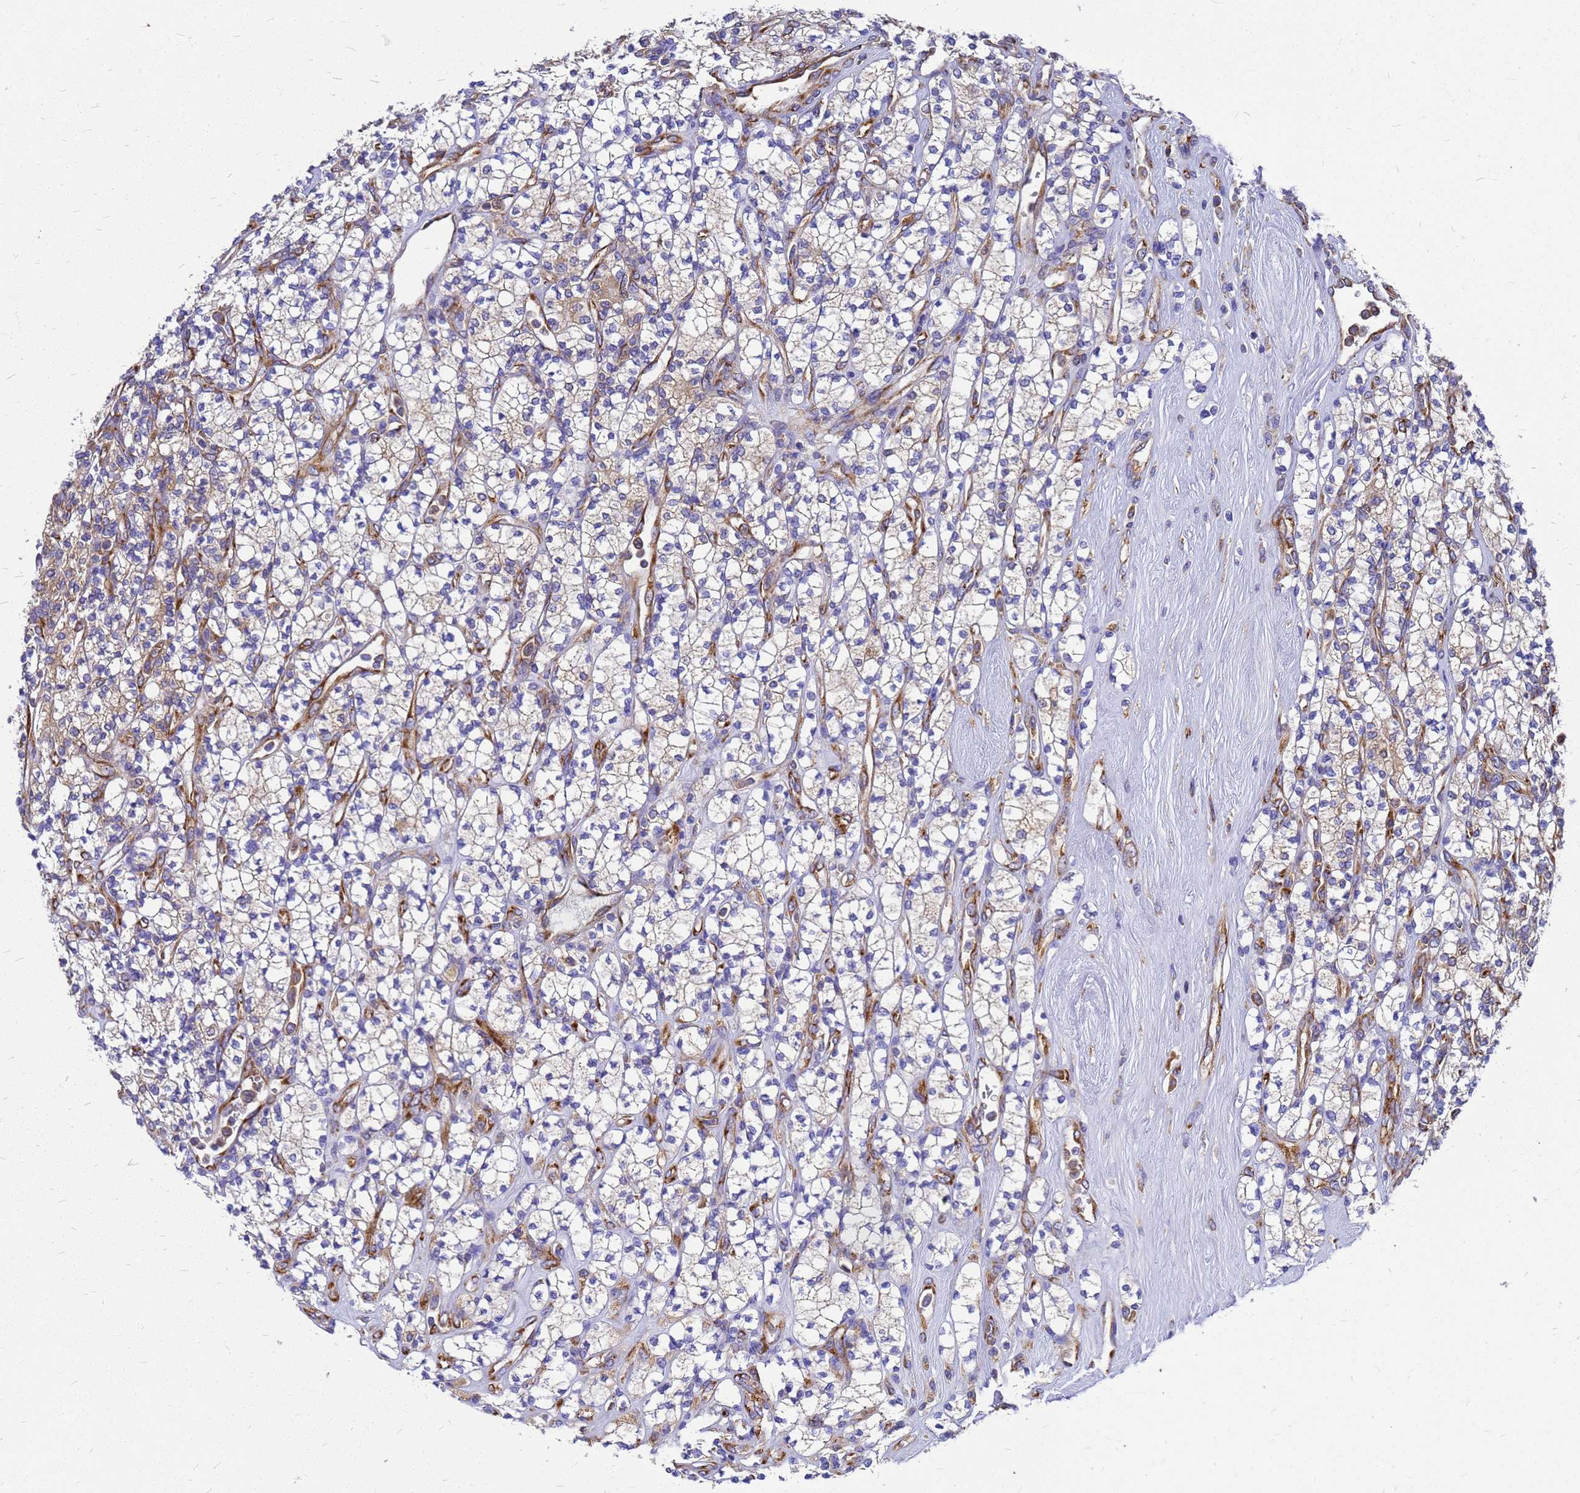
{"staining": {"intensity": "weak", "quantity": ">75%", "location": "cytoplasmic/membranous"}, "tissue": "renal cancer", "cell_type": "Tumor cells", "image_type": "cancer", "snomed": [{"axis": "morphology", "description": "Adenocarcinoma, NOS"}, {"axis": "topography", "description": "Kidney"}], "caption": "Immunohistochemistry image of adenocarcinoma (renal) stained for a protein (brown), which displays low levels of weak cytoplasmic/membranous positivity in about >75% of tumor cells.", "gene": "EEF1D", "patient": {"sex": "male", "age": 77}}